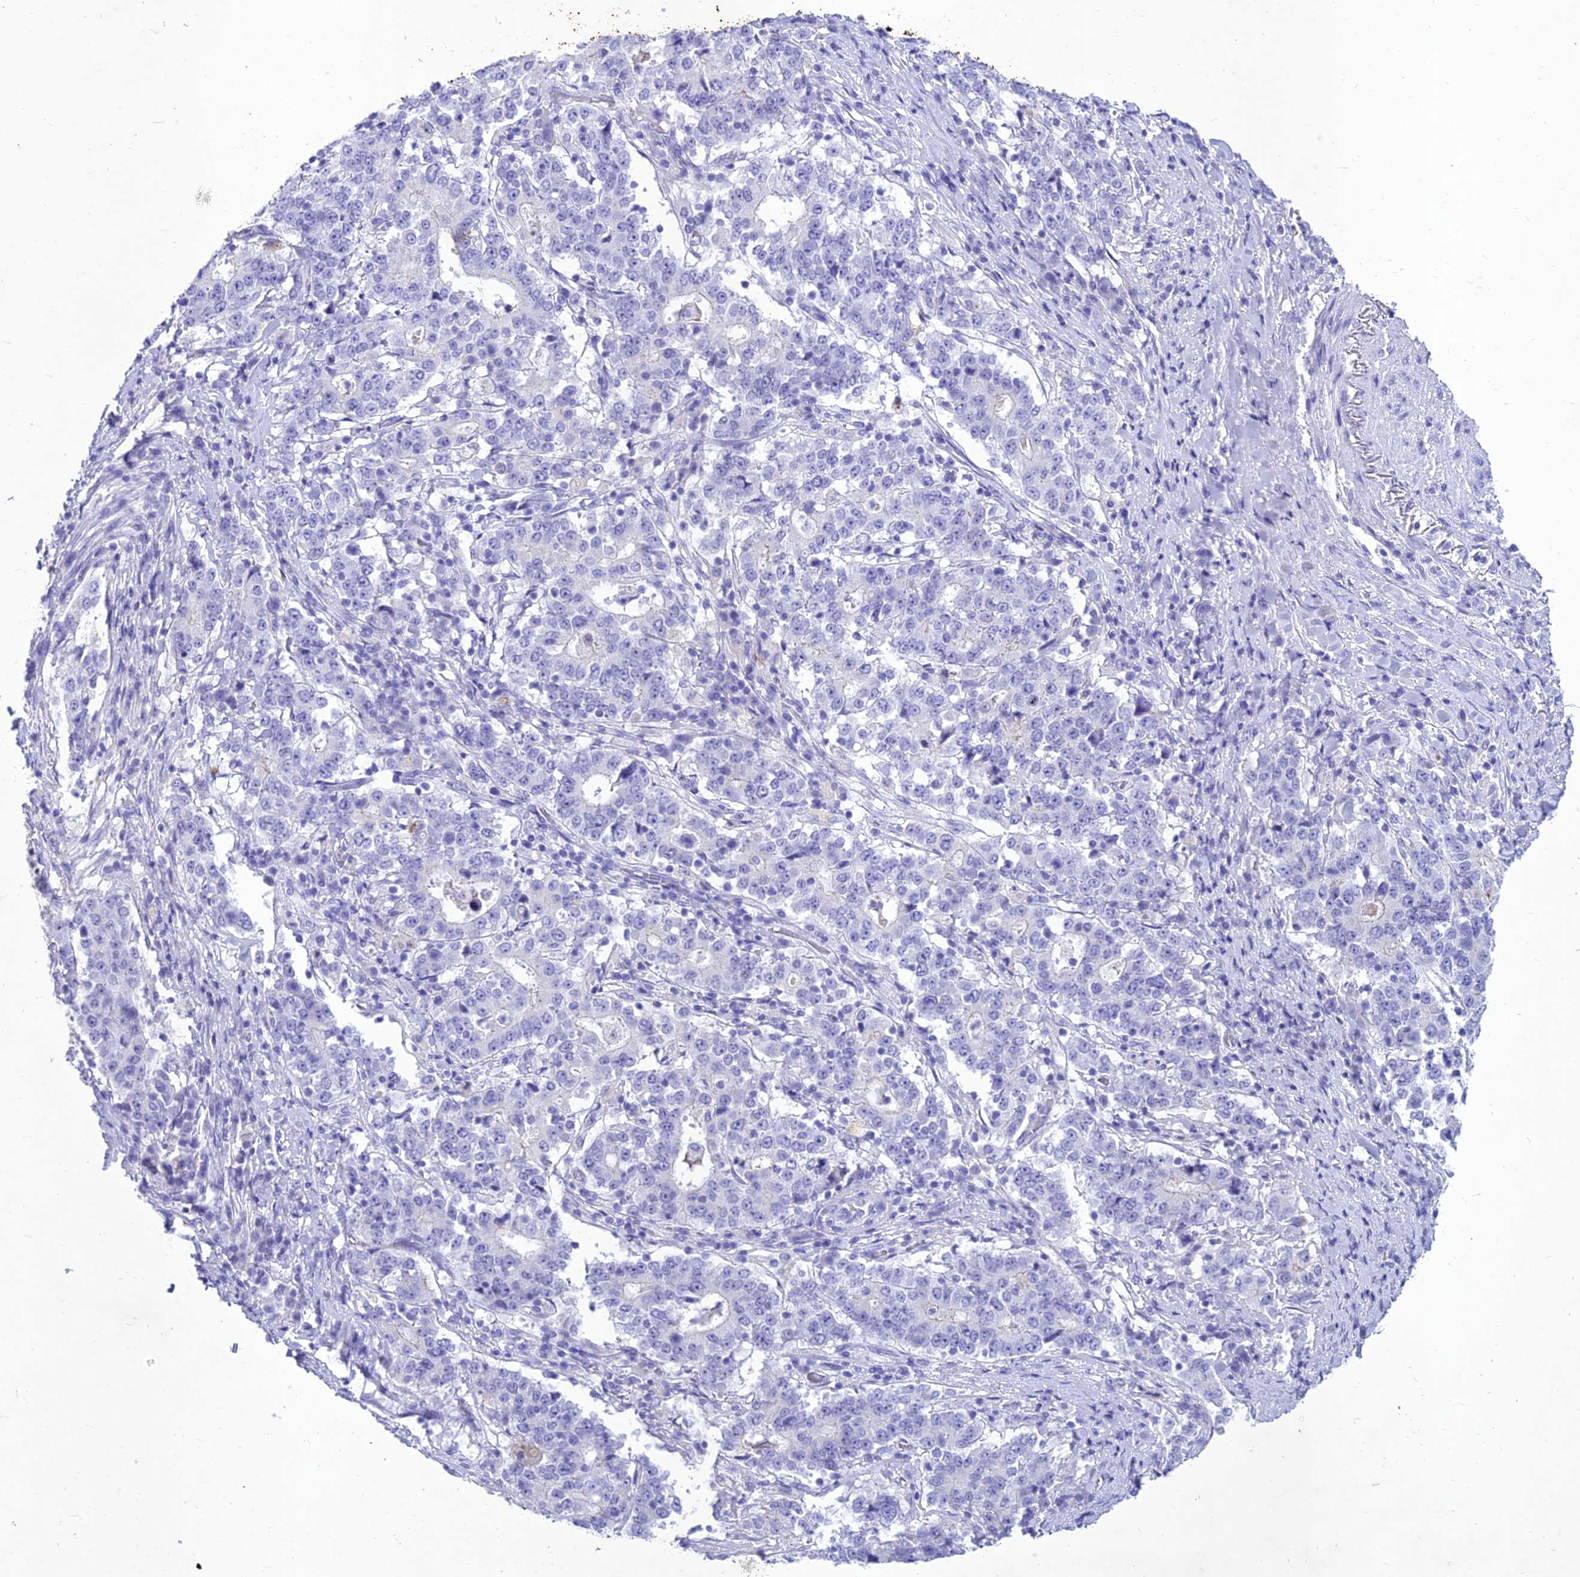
{"staining": {"intensity": "negative", "quantity": "none", "location": "none"}, "tissue": "stomach cancer", "cell_type": "Tumor cells", "image_type": "cancer", "snomed": [{"axis": "morphology", "description": "Adenocarcinoma, NOS"}, {"axis": "topography", "description": "Stomach"}], "caption": "Histopathology image shows no protein positivity in tumor cells of adenocarcinoma (stomach) tissue. (DAB IHC with hematoxylin counter stain).", "gene": "IFT172", "patient": {"sex": "male", "age": 59}}